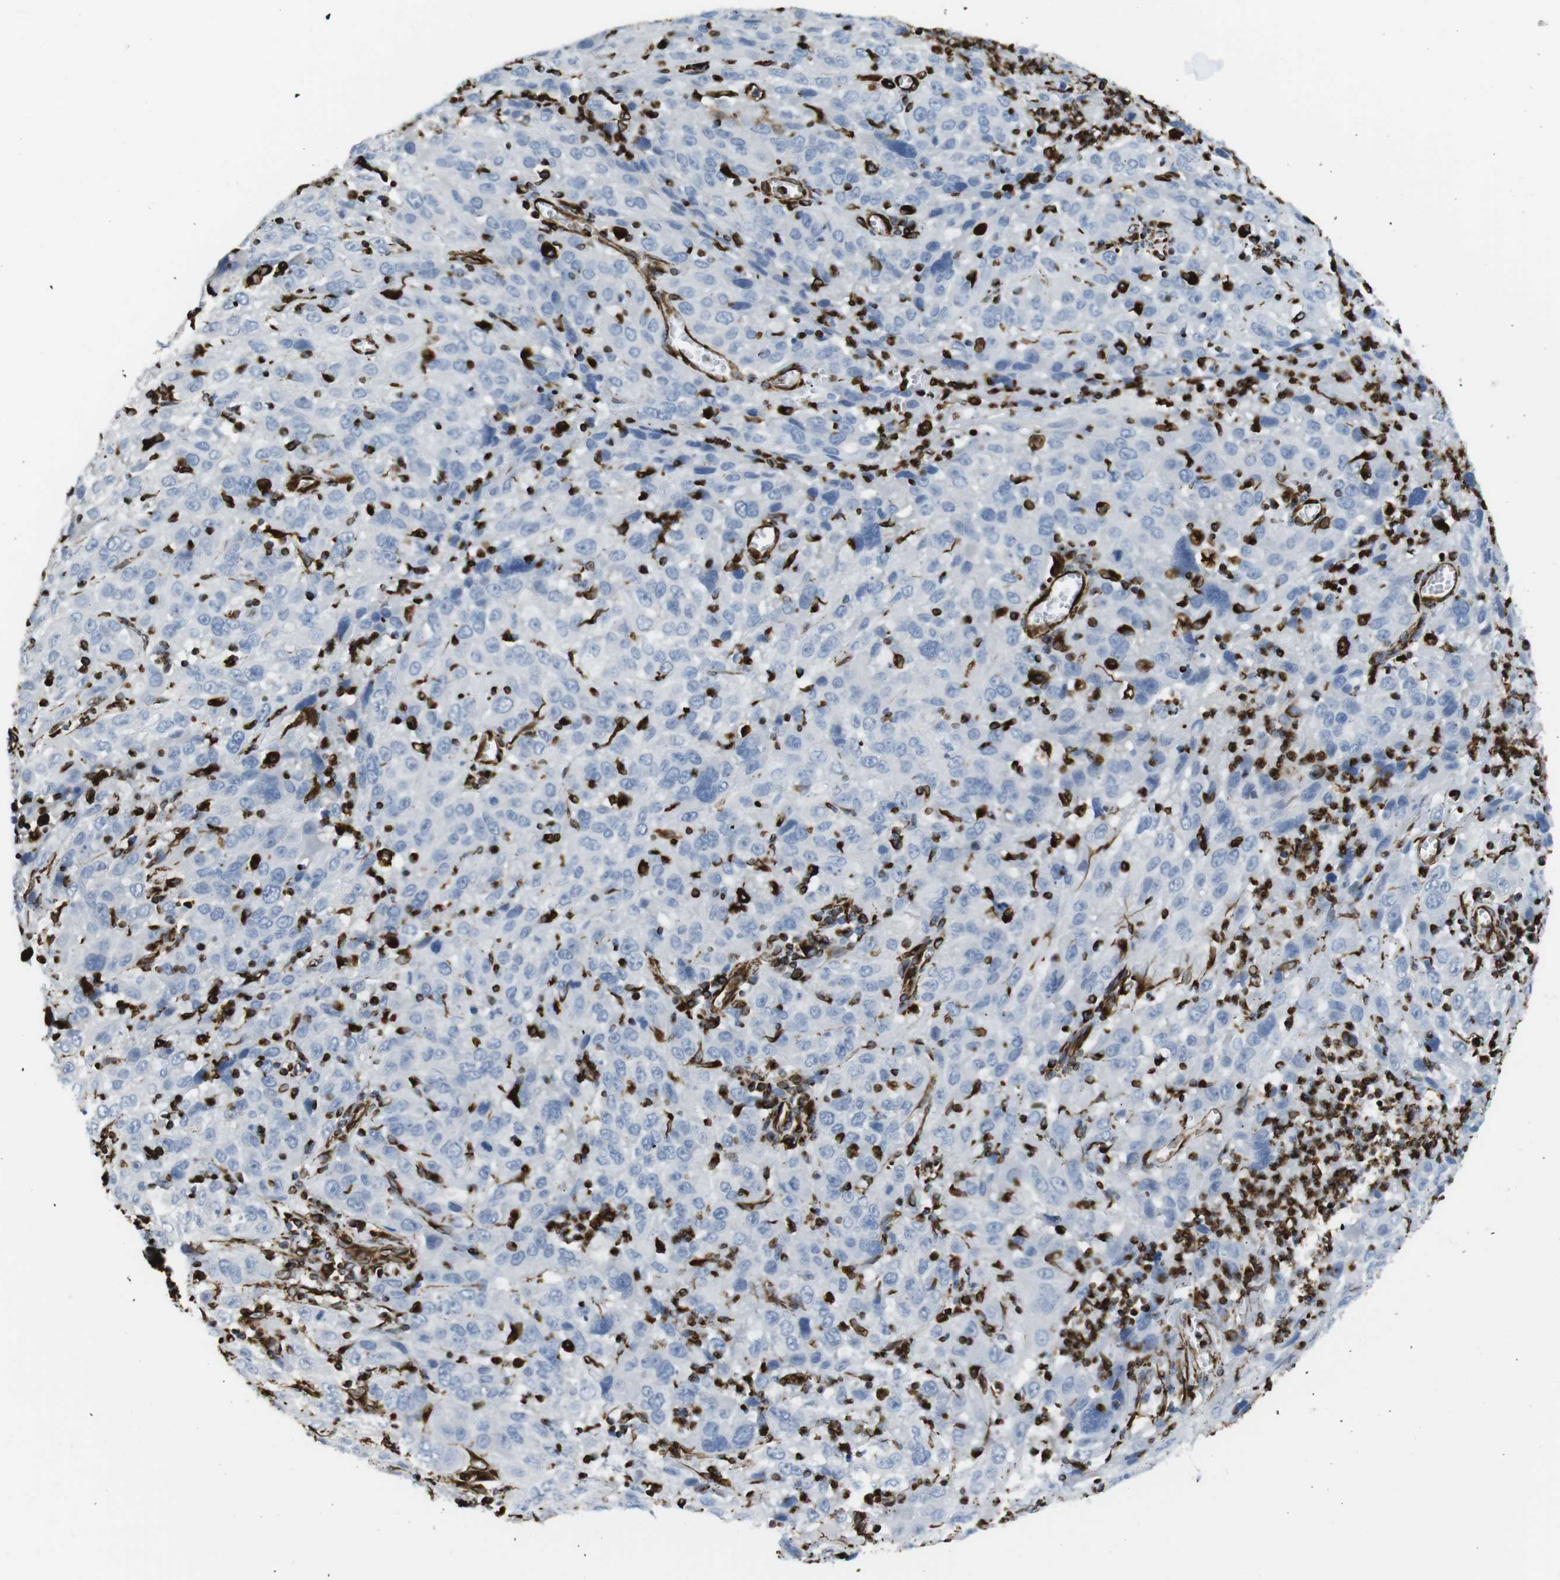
{"staining": {"intensity": "negative", "quantity": "none", "location": "none"}, "tissue": "cervical cancer", "cell_type": "Tumor cells", "image_type": "cancer", "snomed": [{"axis": "morphology", "description": "Squamous cell carcinoma, NOS"}, {"axis": "topography", "description": "Cervix"}], "caption": "Protein analysis of cervical cancer (squamous cell carcinoma) demonstrates no significant expression in tumor cells.", "gene": "RALGPS1", "patient": {"sex": "female", "age": 32}}